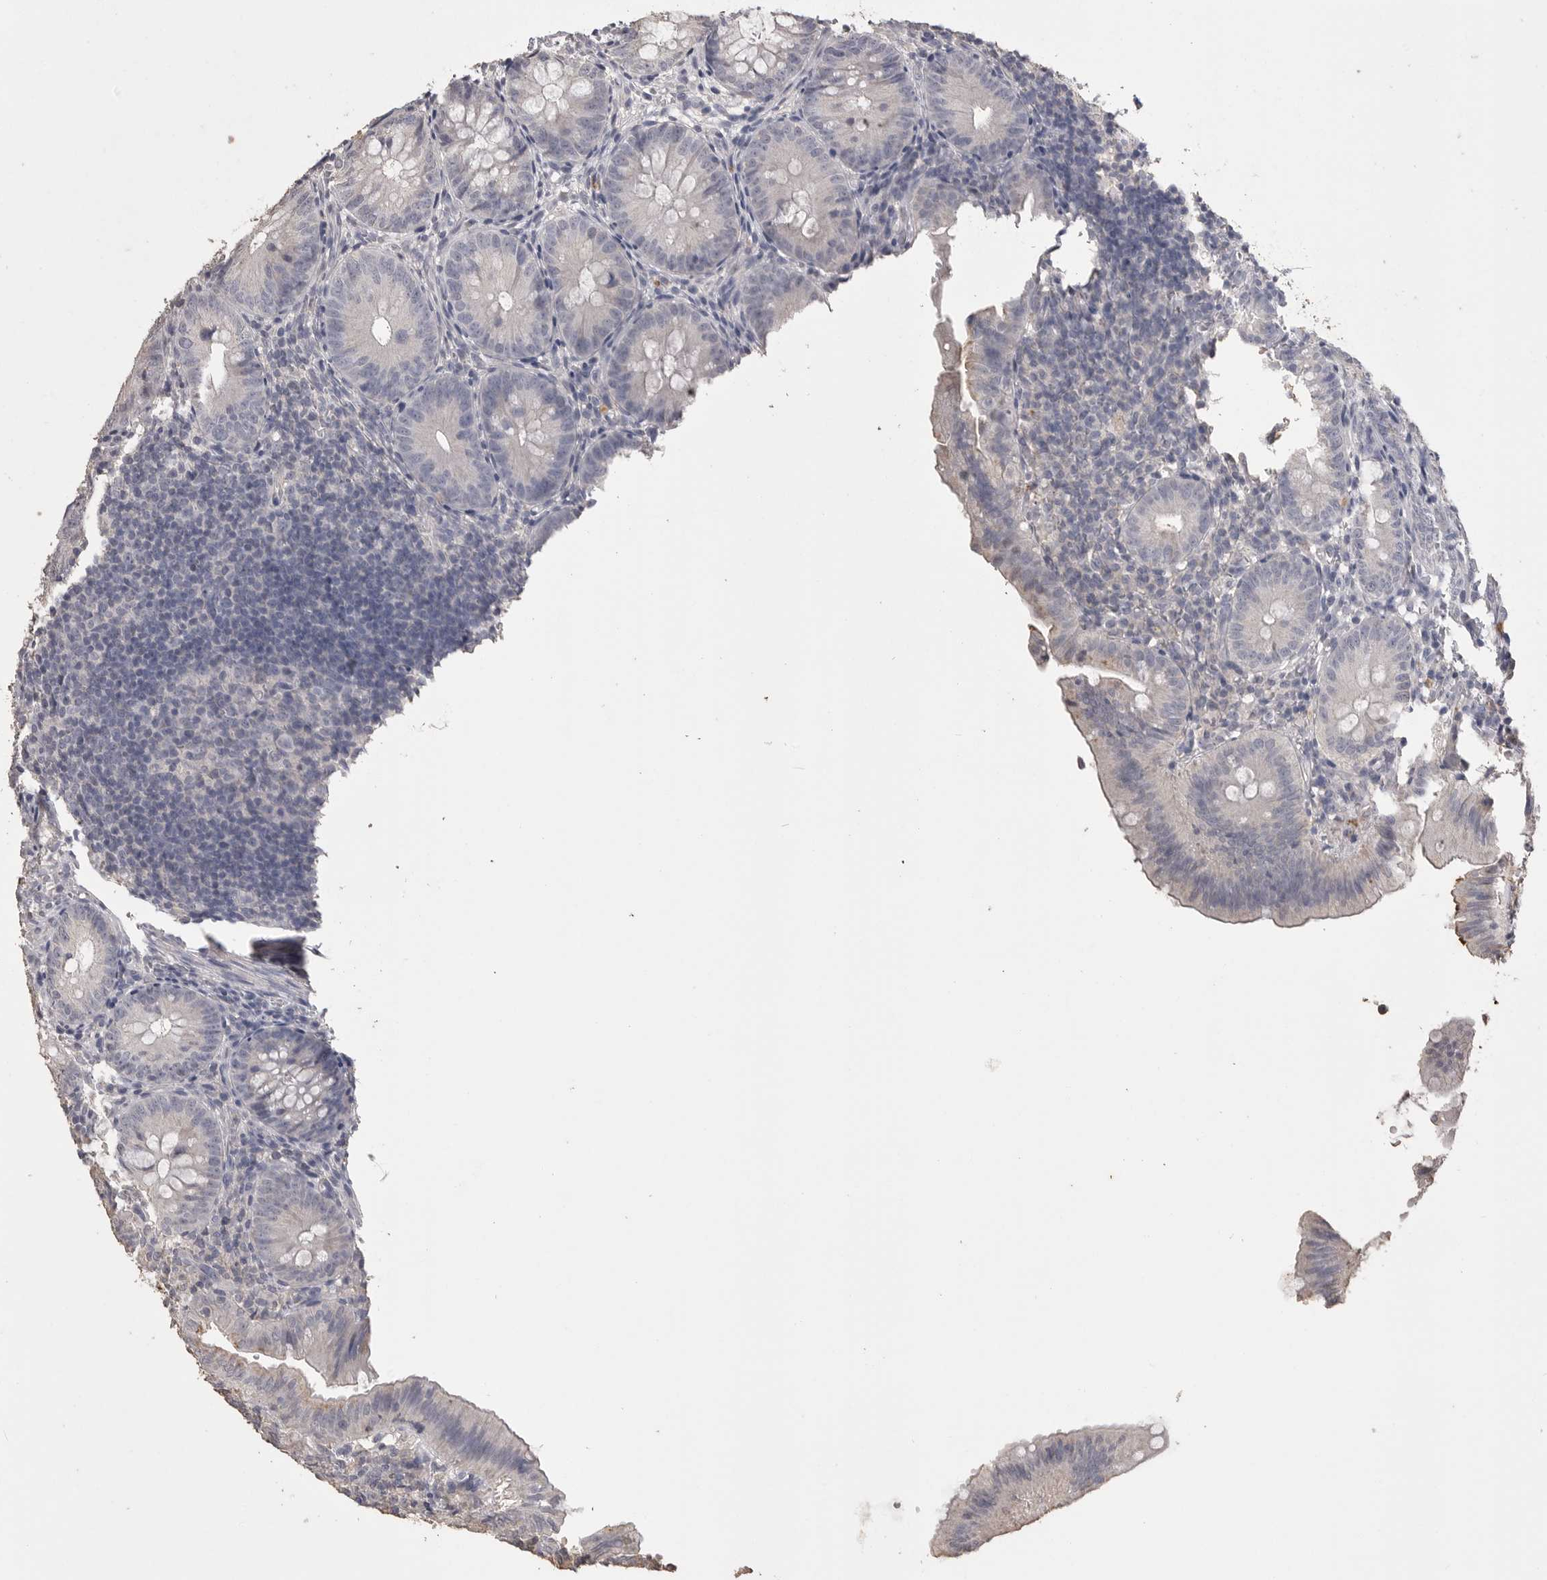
{"staining": {"intensity": "negative", "quantity": "none", "location": "none"}, "tissue": "appendix", "cell_type": "Glandular cells", "image_type": "normal", "snomed": [{"axis": "morphology", "description": "Normal tissue, NOS"}, {"axis": "topography", "description": "Appendix"}], "caption": "An IHC micrograph of unremarkable appendix is shown. There is no staining in glandular cells of appendix. The staining is performed using DAB brown chromogen with nuclei counter-stained in using hematoxylin.", "gene": "MMP7", "patient": {"sex": "male", "age": 1}}